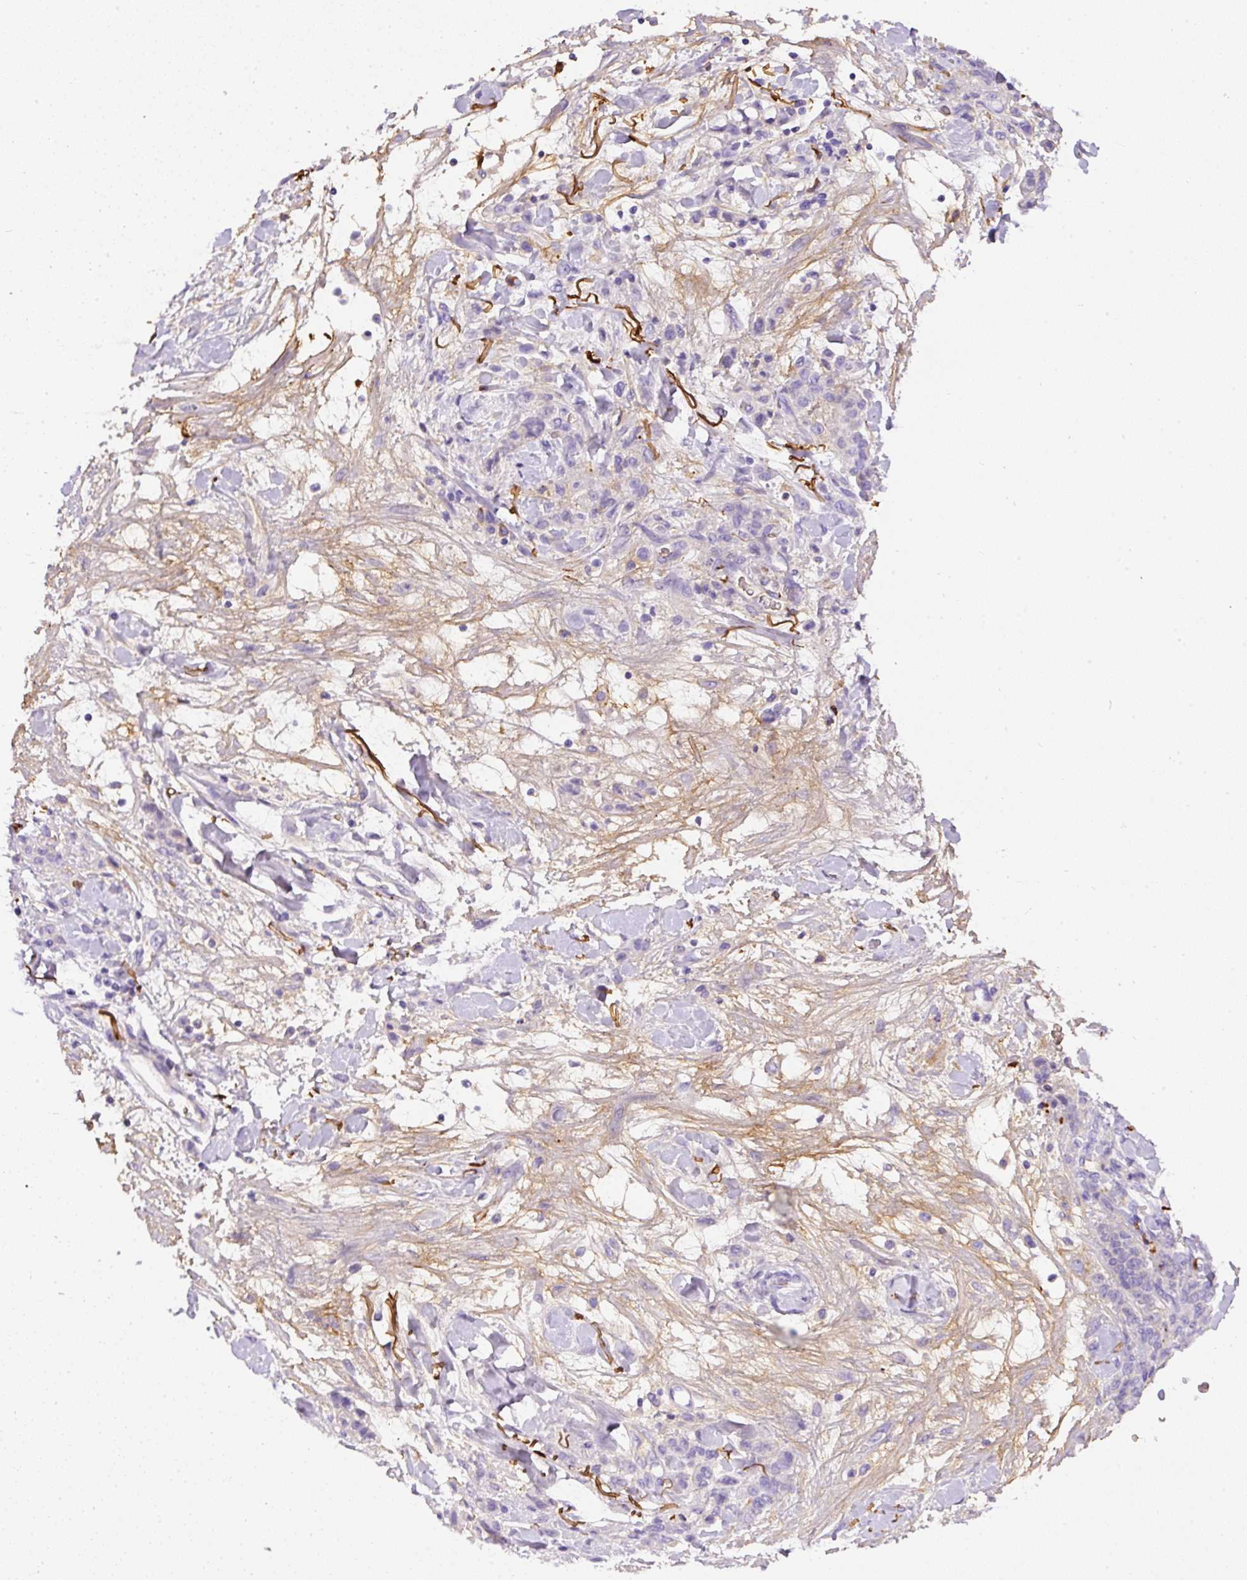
{"staining": {"intensity": "negative", "quantity": "none", "location": "none"}, "tissue": "stomach cancer", "cell_type": "Tumor cells", "image_type": "cancer", "snomed": [{"axis": "morphology", "description": "Normal tissue, NOS"}, {"axis": "morphology", "description": "Adenocarcinoma, NOS"}, {"axis": "topography", "description": "Stomach"}], "caption": "The photomicrograph shows no significant expression in tumor cells of stomach adenocarcinoma.", "gene": "APCS", "patient": {"sex": "male", "age": 82}}